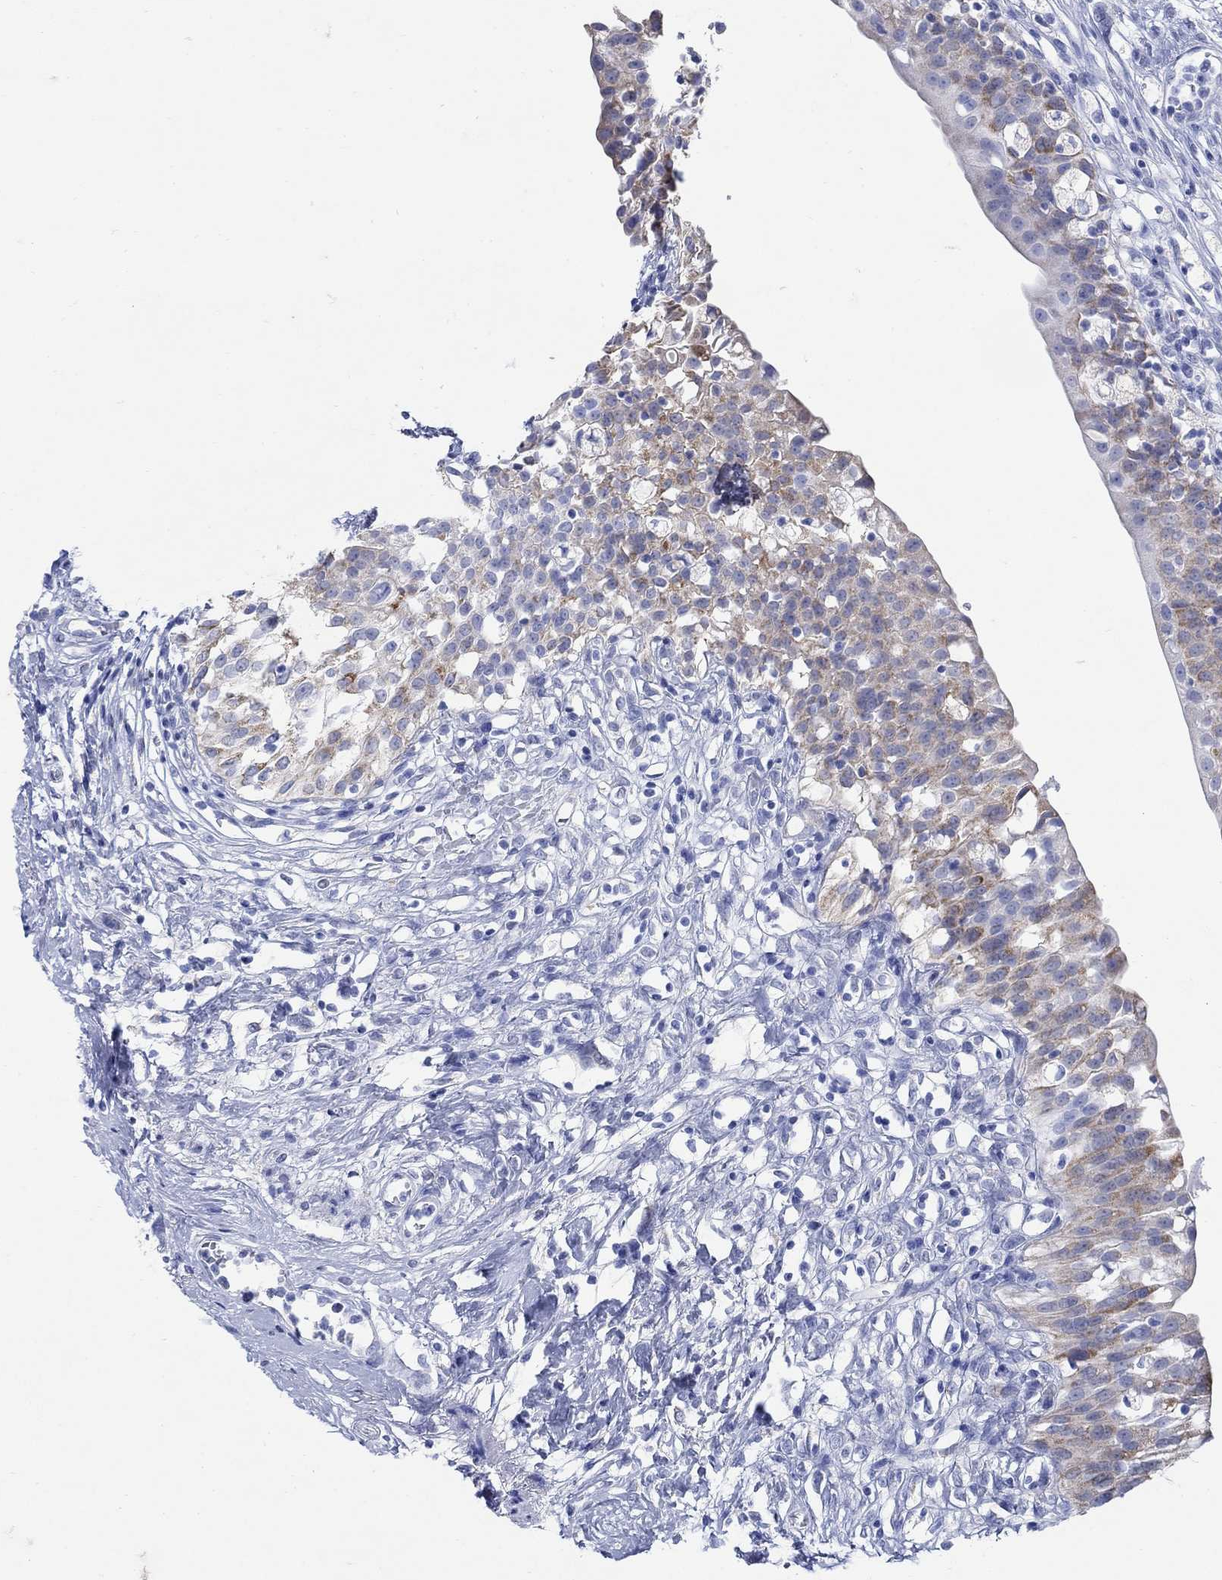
{"staining": {"intensity": "moderate", "quantity": "25%-75%", "location": "cytoplasmic/membranous"}, "tissue": "urinary bladder", "cell_type": "Urothelial cells", "image_type": "normal", "snomed": [{"axis": "morphology", "description": "Normal tissue, NOS"}, {"axis": "topography", "description": "Urinary bladder"}], "caption": "Immunohistochemistry (IHC) image of unremarkable human urinary bladder stained for a protein (brown), which displays medium levels of moderate cytoplasmic/membranous staining in about 25%-75% of urothelial cells.", "gene": "ZDHHC14", "patient": {"sex": "male", "age": 76}}